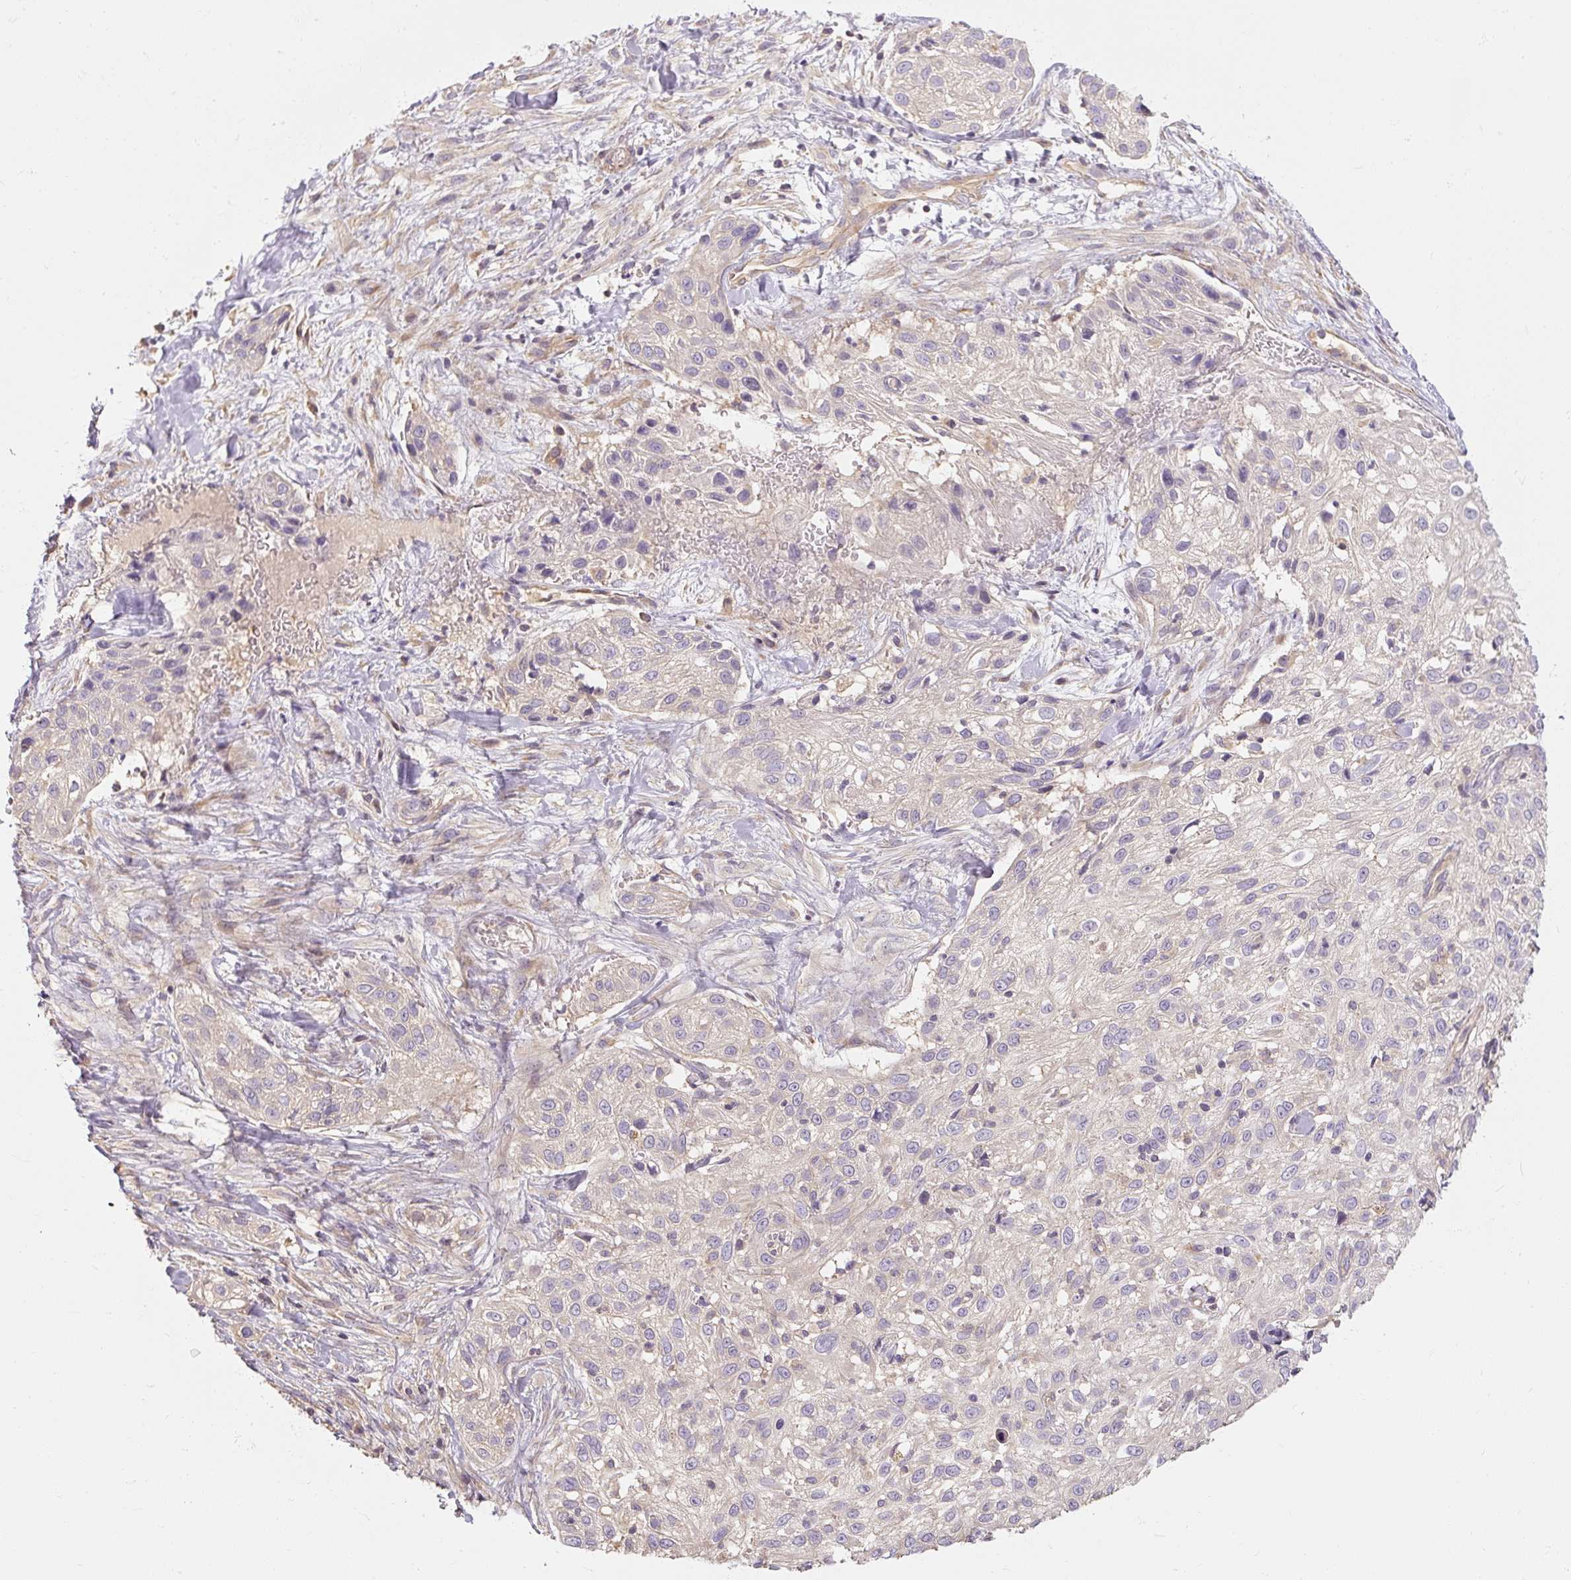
{"staining": {"intensity": "negative", "quantity": "none", "location": "none"}, "tissue": "skin cancer", "cell_type": "Tumor cells", "image_type": "cancer", "snomed": [{"axis": "morphology", "description": "Squamous cell carcinoma, NOS"}, {"axis": "topography", "description": "Skin"}], "caption": "A micrograph of skin cancer stained for a protein exhibits no brown staining in tumor cells.", "gene": "RB1CC1", "patient": {"sex": "male", "age": 82}}